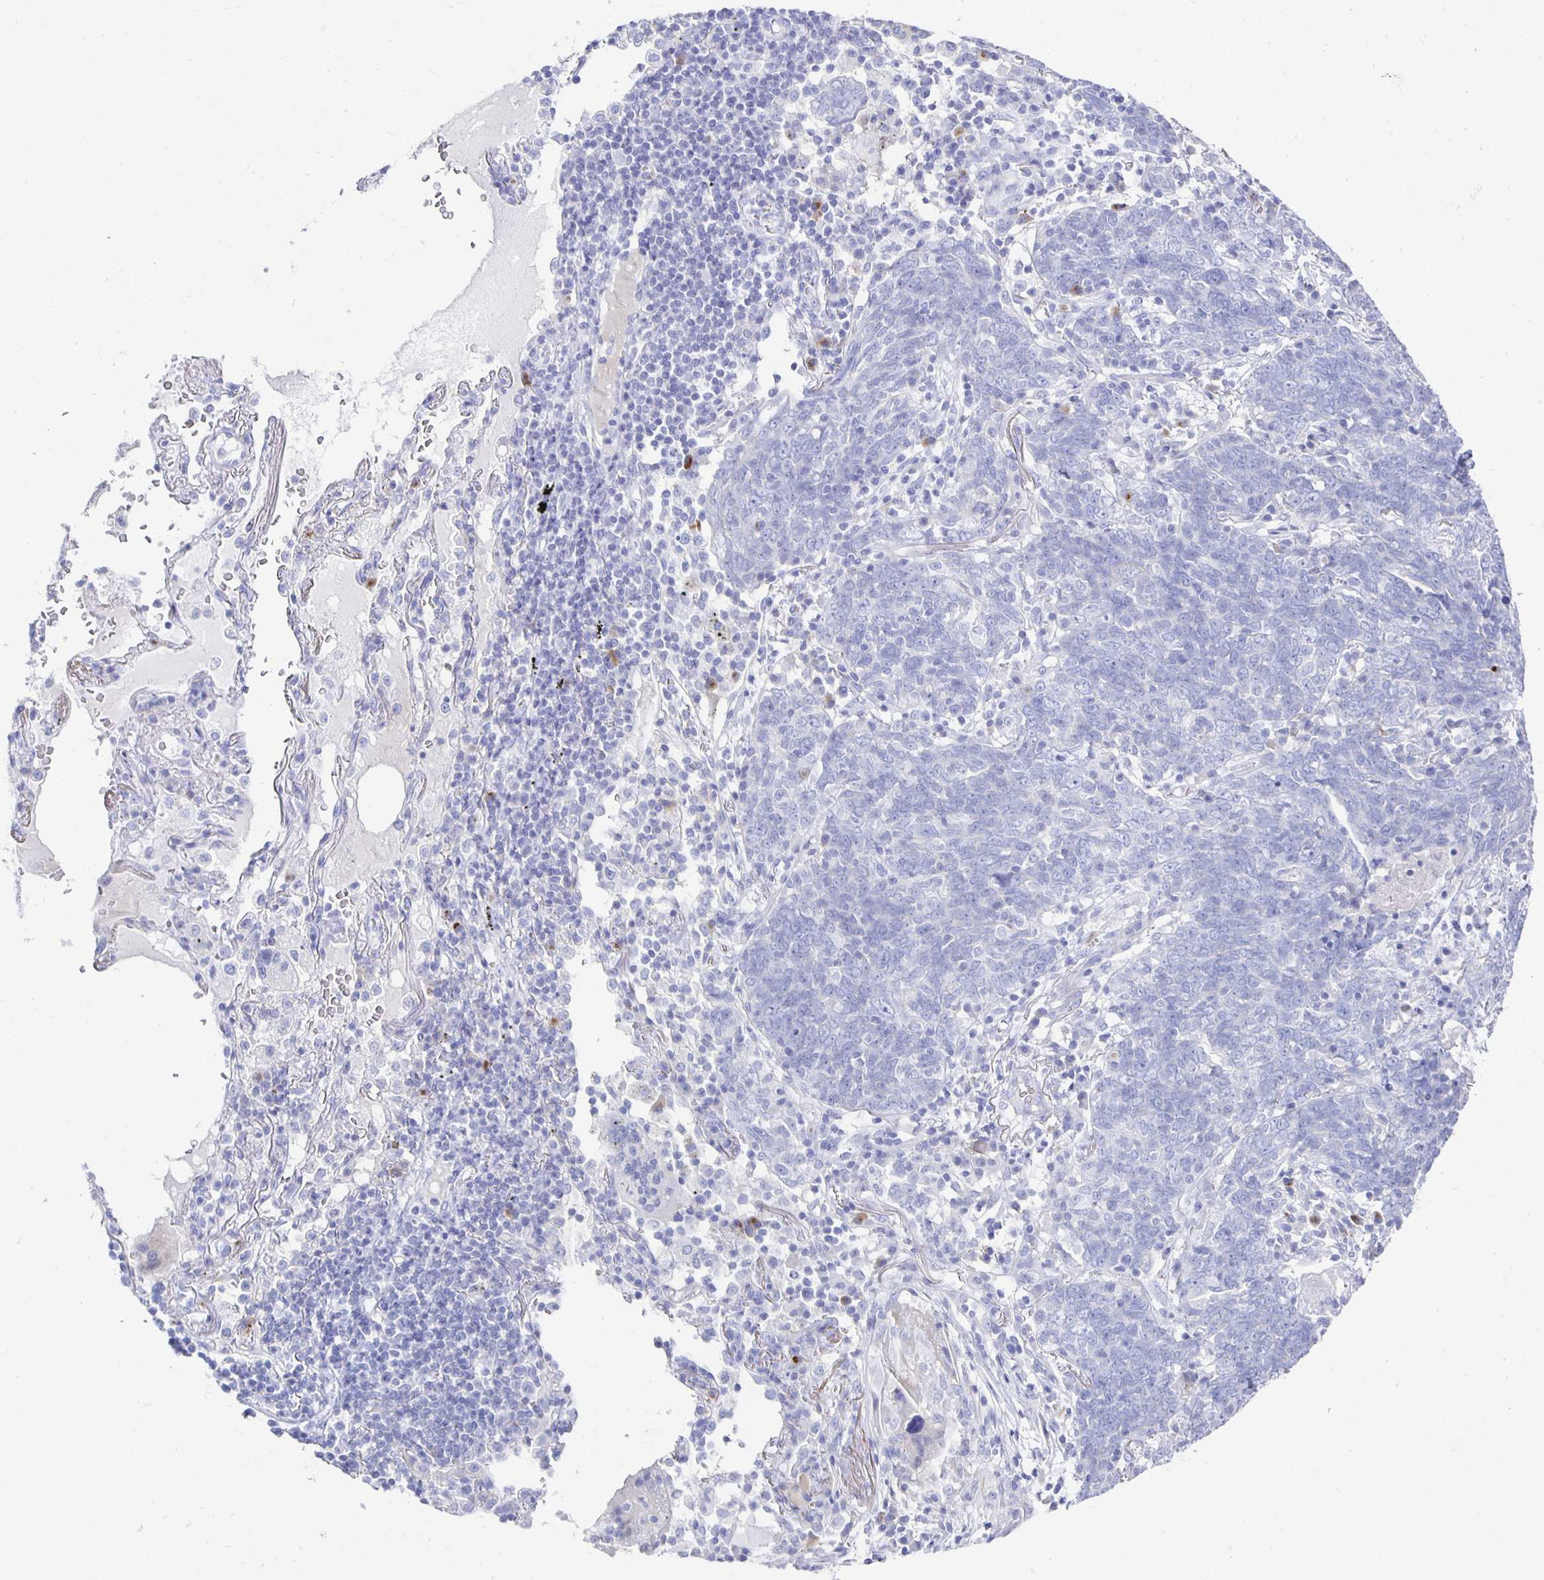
{"staining": {"intensity": "negative", "quantity": "none", "location": "none"}, "tissue": "lung cancer", "cell_type": "Tumor cells", "image_type": "cancer", "snomed": [{"axis": "morphology", "description": "Squamous cell carcinoma, NOS"}, {"axis": "topography", "description": "Lung"}], "caption": "An IHC image of lung squamous cell carcinoma is shown. There is no staining in tumor cells of lung squamous cell carcinoma.", "gene": "PRDM7", "patient": {"sex": "female", "age": 72}}